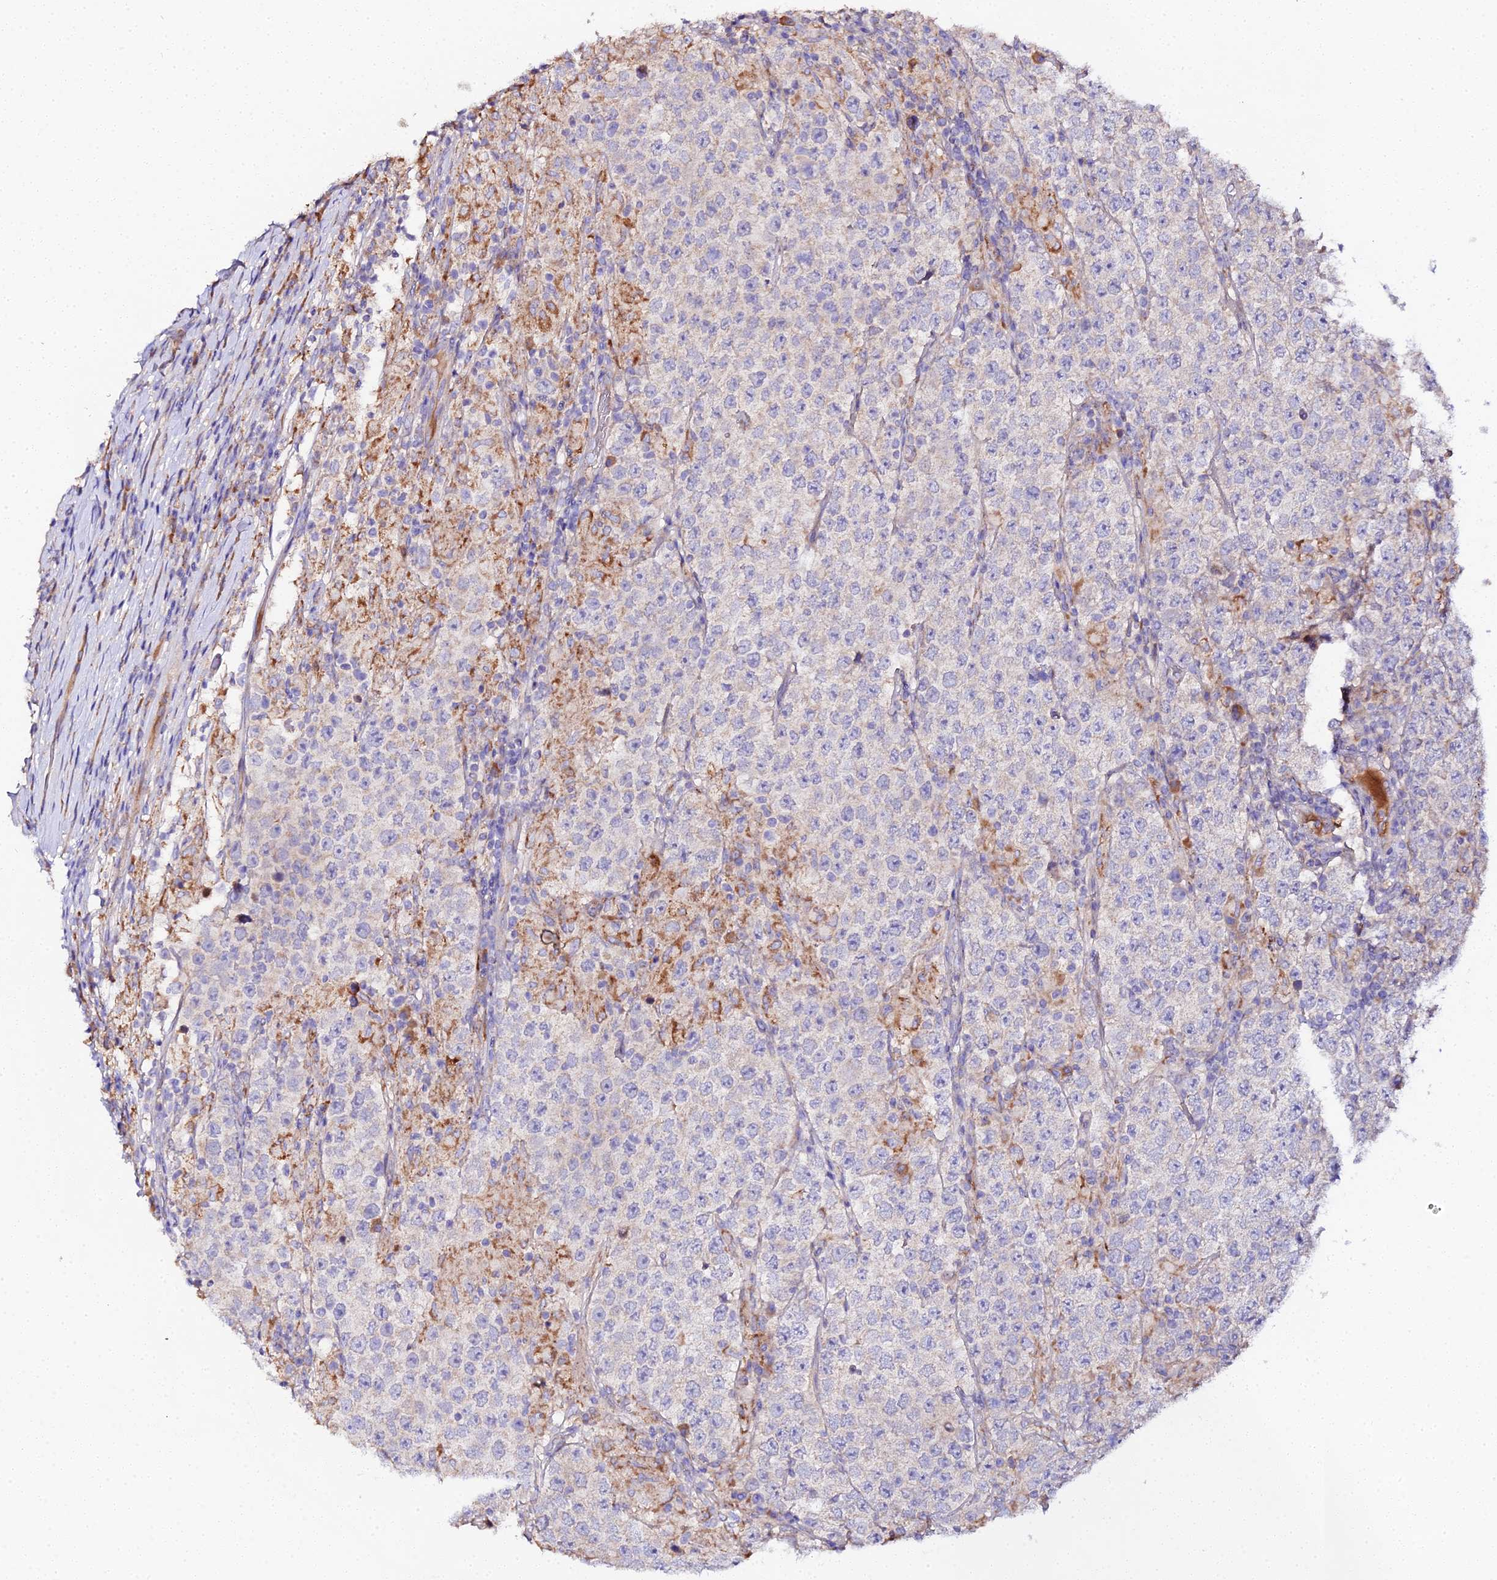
{"staining": {"intensity": "moderate", "quantity": "<25%", "location": "cytoplasmic/membranous"}, "tissue": "testis cancer", "cell_type": "Tumor cells", "image_type": "cancer", "snomed": [{"axis": "morphology", "description": "Normal tissue, NOS"}, {"axis": "morphology", "description": "Urothelial carcinoma, High grade"}, {"axis": "morphology", "description": "Seminoma, NOS"}, {"axis": "morphology", "description": "Carcinoma, Embryonal, NOS"}, {"axis": "topography", "description": "Urinary bladder"}, {"axis": "topography", "description": "Testis"}], "caption": "Human testis cancer stained for a protein (brown) exhibits moderate cytoplasmic/membranous positive positivity in approximately <25% of tumor cells.", "gene": "SCX", "patient": {"sex": "male", "age": 41}}